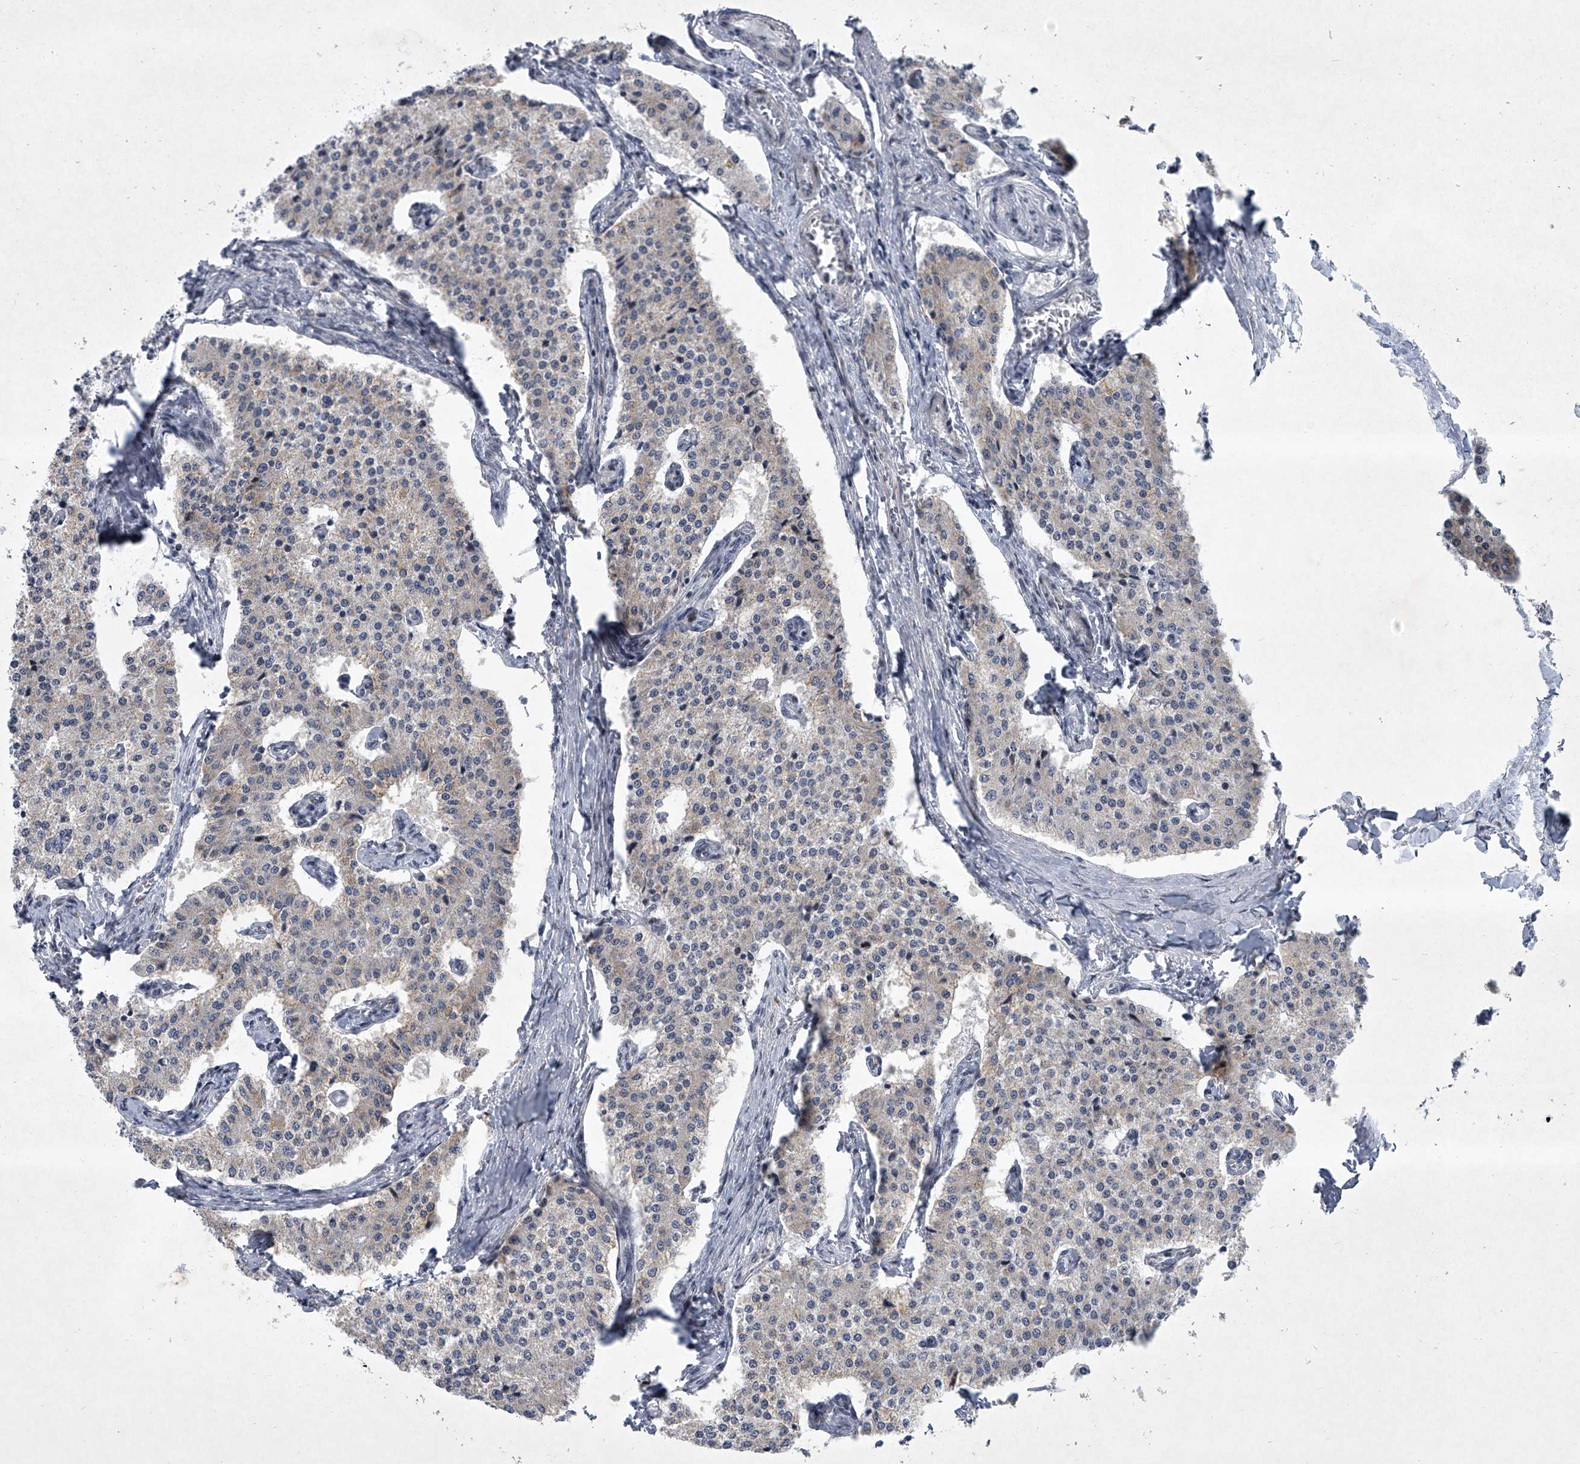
{"staining": {"intensity": "negative", "quantity": "none", "location": "none"}, "tissue": "carcinoid", "cell_type": "Tumor cells", "image_type": "cancer", "snomed": [{"axis": "morphology", "description": "Carcinoid, malignant, NOS"}, {"axis": "topography", "description": "Colon"}], "caption": "Immunohistochemistry image of neoplastic tissue: human malignant carcinoid stained with DAB exhibits no significant protein expression in tumor cells.", "gene": "MLLT1", "patient": {"sex": "female", "age": 52}}